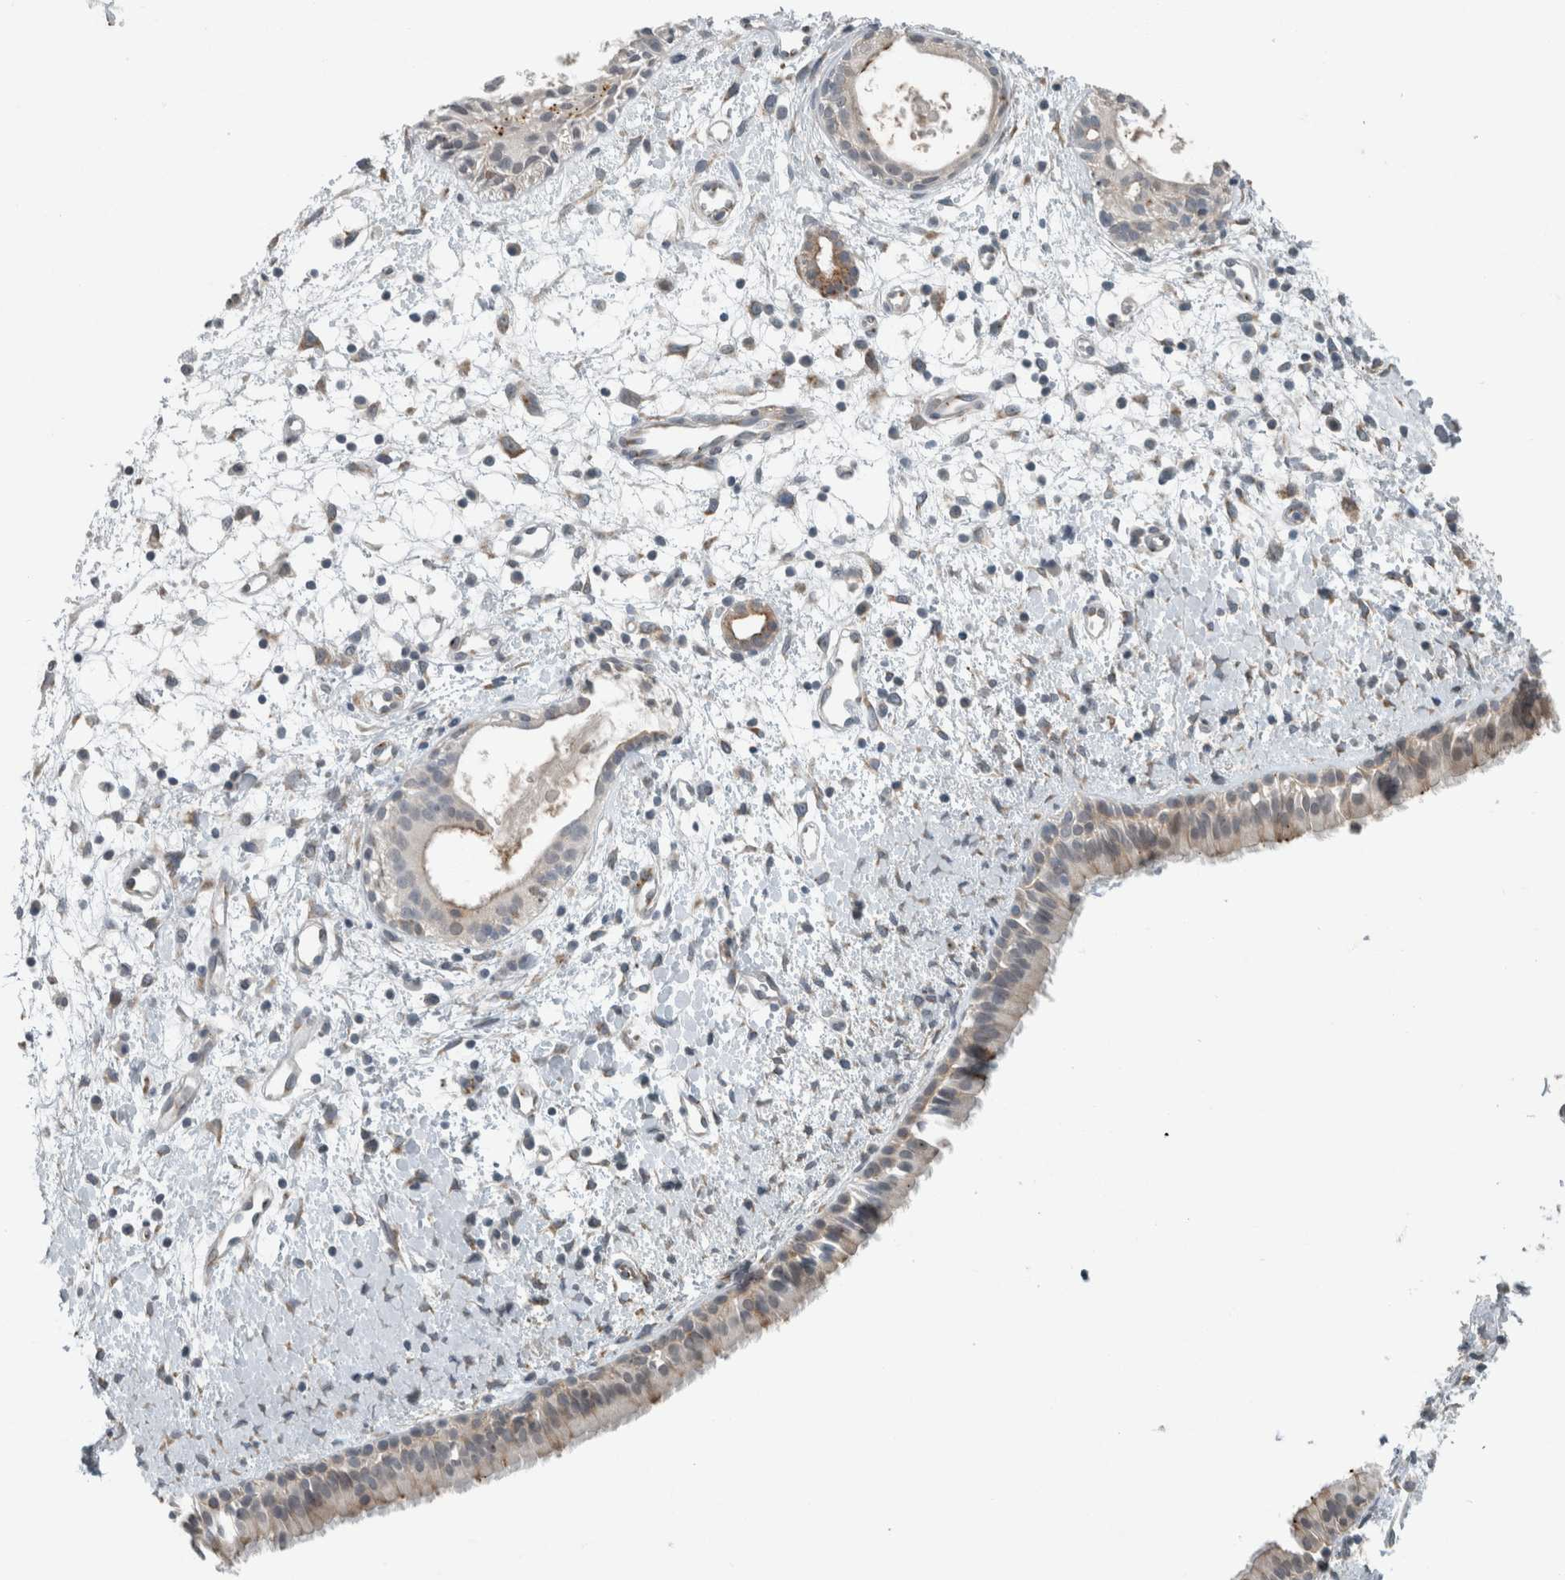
{"staining": {"intensity": "weak", "quantity": "<25%", "location": "cytoplasmic/membranous"}, "tissue": "nasopharynx", "cell_type": "Respiratory epithelial cells", "image_type": "normal", "snomed": [{"axis": "morphology", "description": "Normal tissue, NOS"}, {"axis": "topography", "description": "Nasopharynx"}], "caption": "Benign nasopharynx was stained to show a protein in brown. There is no significant expression in respiratory epithelial cells. (Brightfield microscopy of DAB (3,3'-diaminobenzidine) IHC at high magnification).", "gene": "KIF1C", "patient": {"sex": "male", "age": 22}}